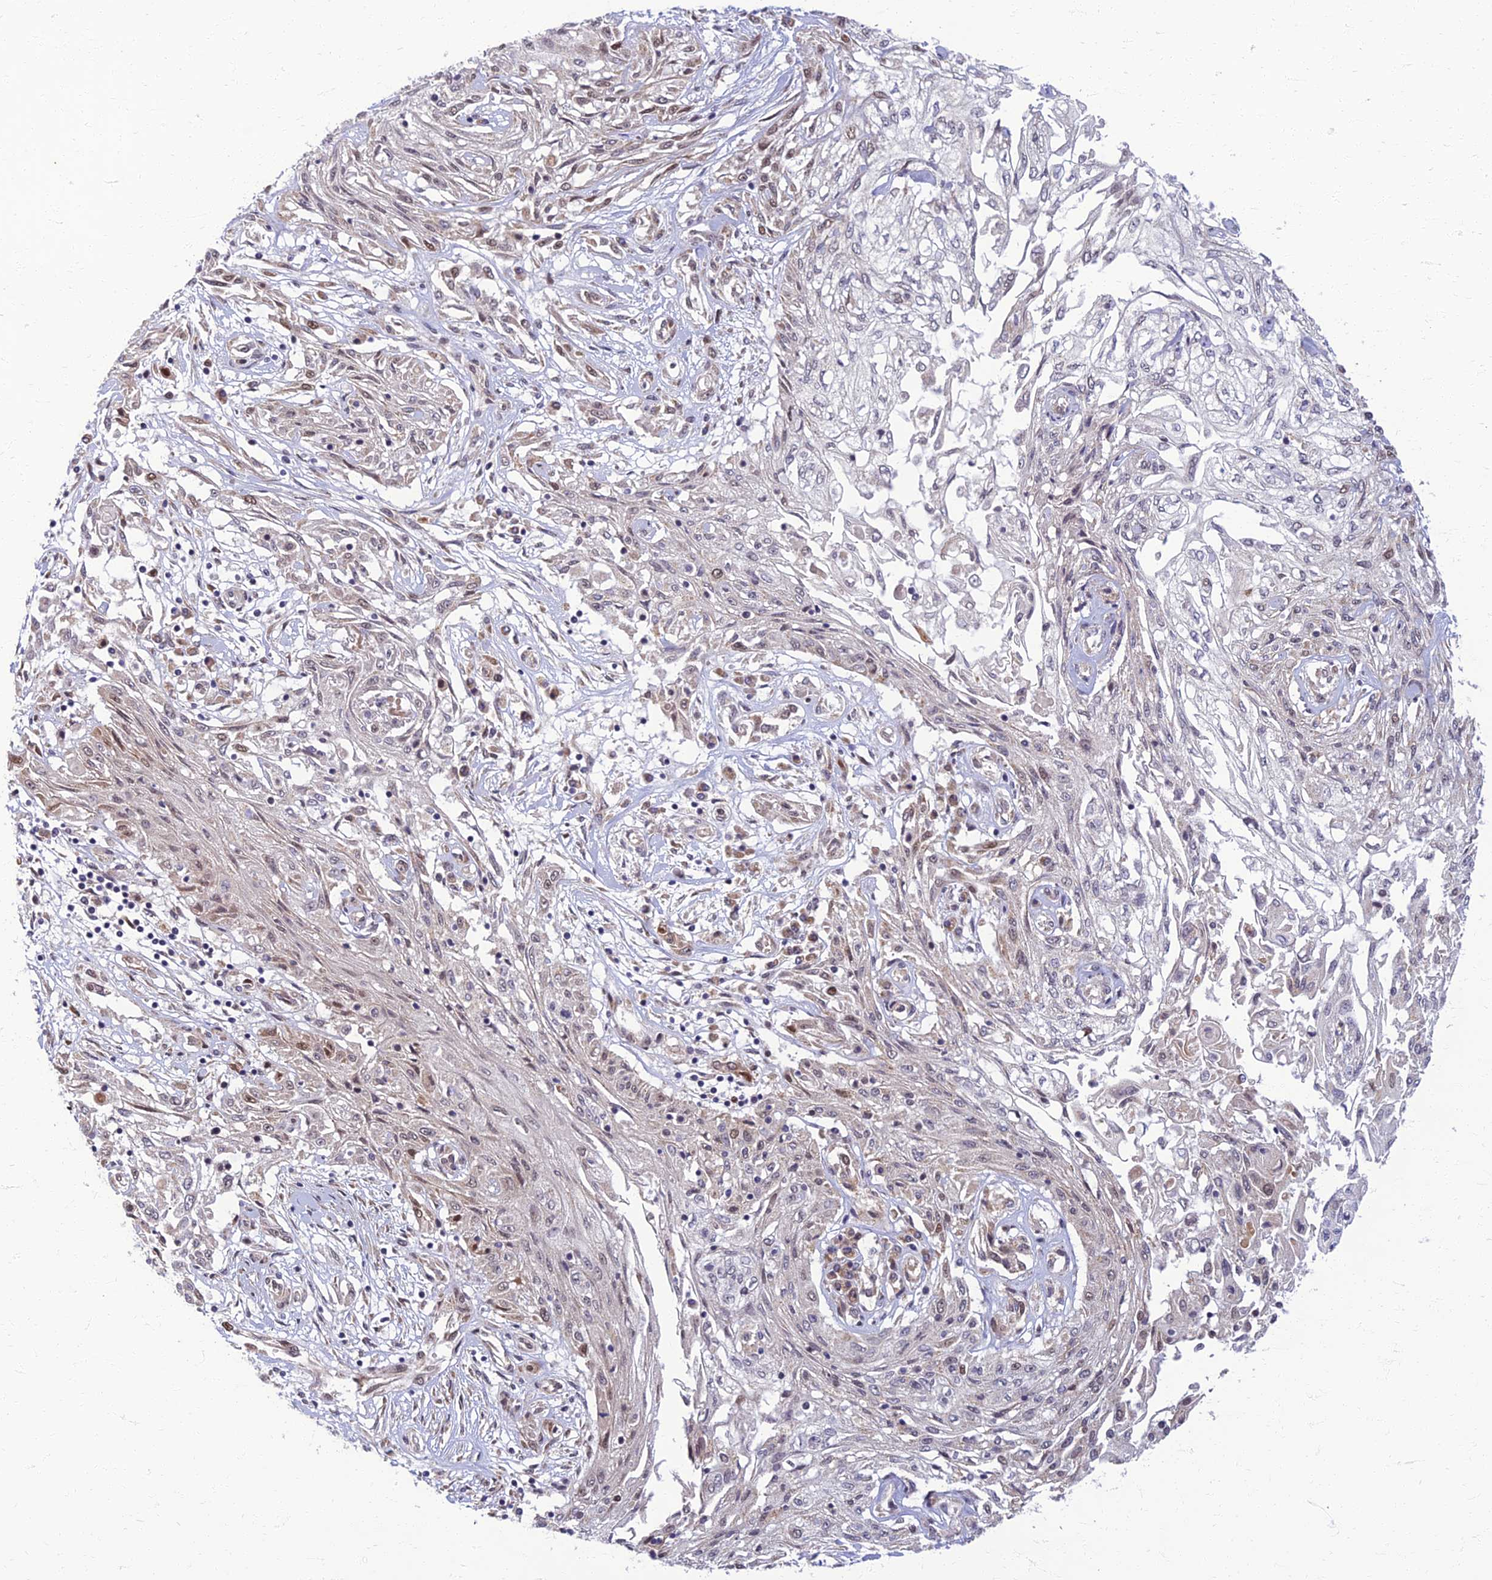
{"staining": {"intensity": "weak", "quantity": "25%-75%", "location": "nuclear"}, "tissue": "skin cancer", "cell_type": "Tumor cells", "image_type": "cancer", "snomed": [{"axis": "morphology", "description": "Squamous cell carcinoma, NOS"}, {"axis": "morphology", "description": "Squamous cell carcinoma, metastatic, NOS"}, {"axis": "topography", "description": "Skin"}, {"axis": "topography", "description": "Lymph node"}], "caption": "Metastatic squamous cell carcinoma (skin) was stained to show a protein in brown. There is low levels of weak nuclear staining in approximately 25%-75% of tumor cells.", "gene": "EARS2", "patient": {"sex": "male", "age": 75}}